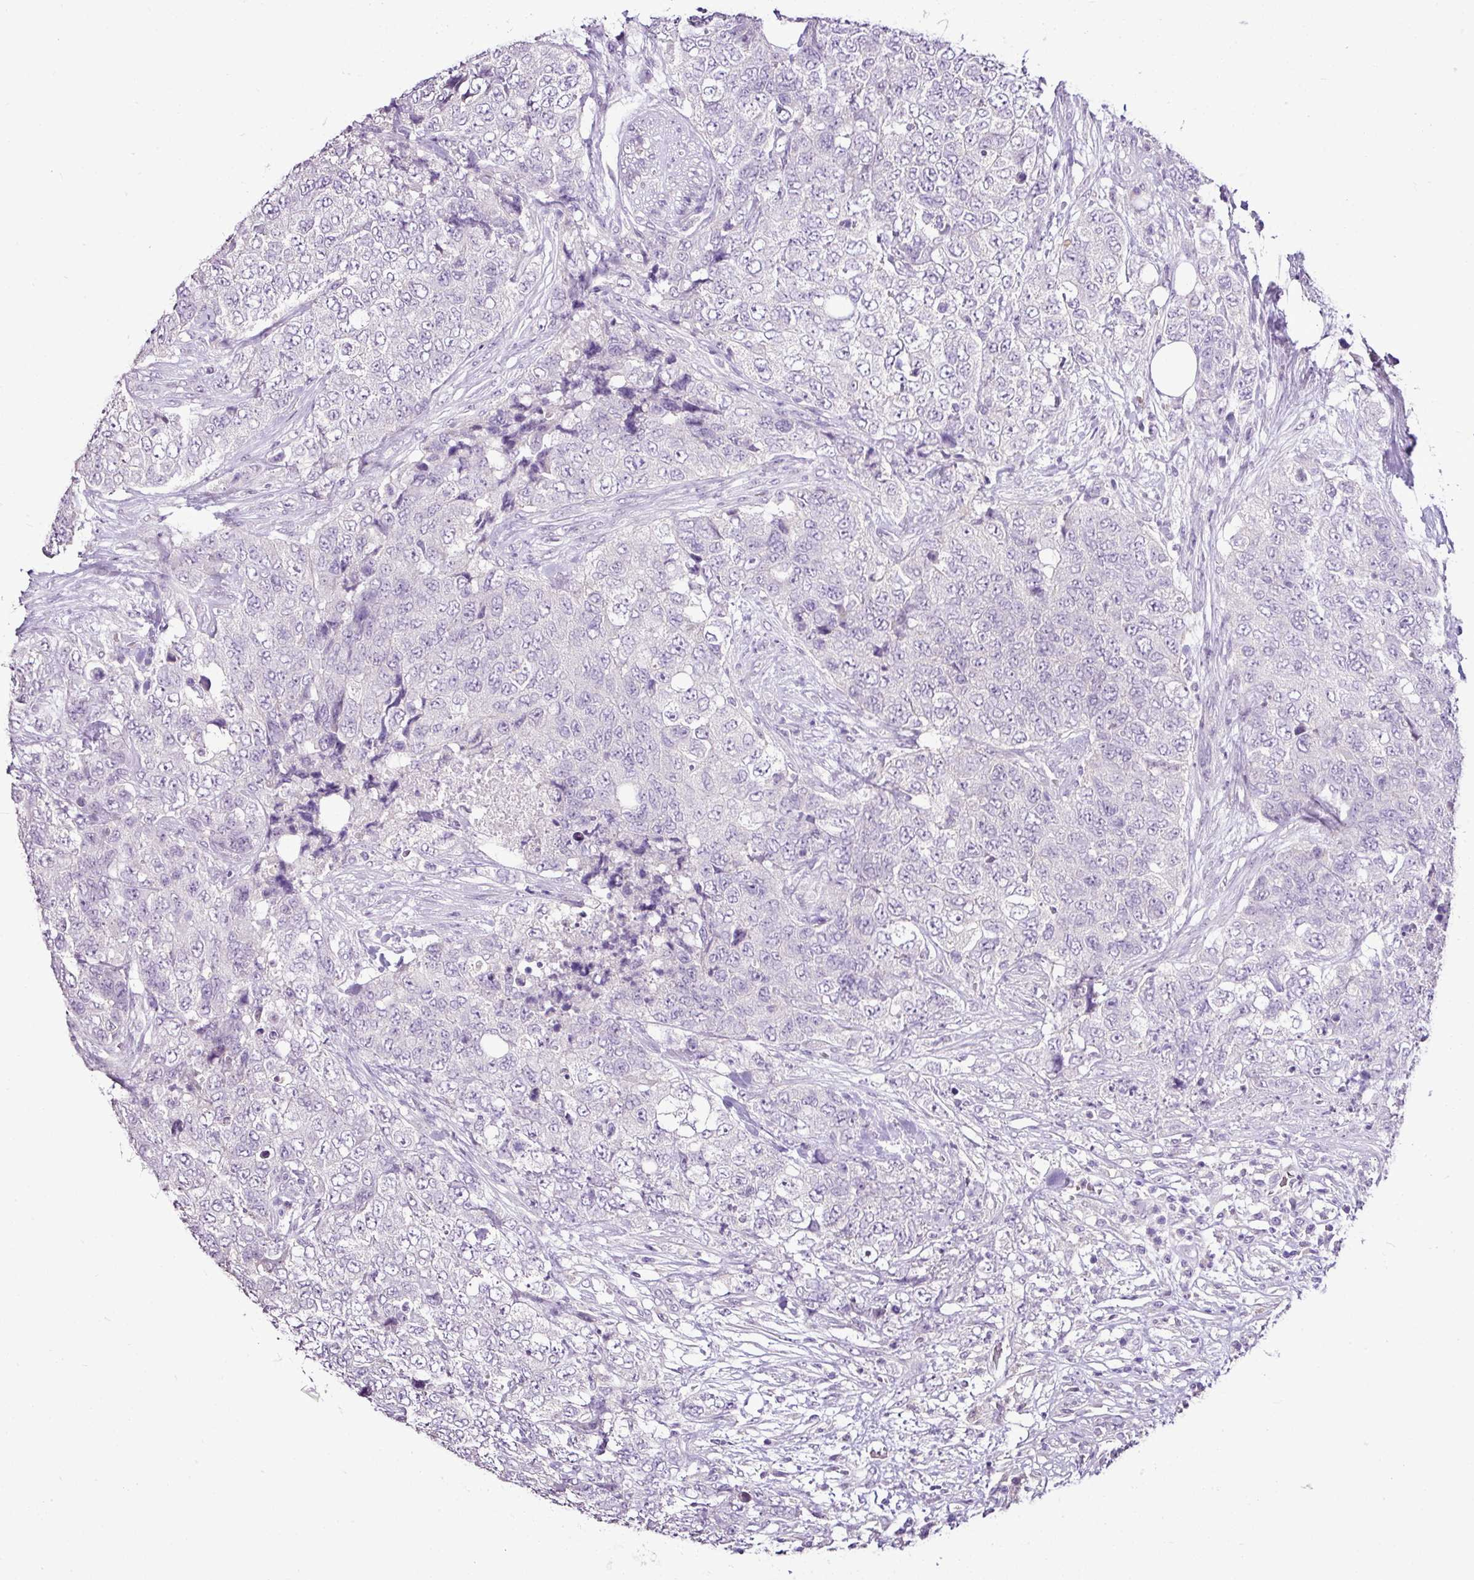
{"staining": {"intensity": "negative", "quantity": "none", "location": "none"}, "tissue": "urothelial cancer", "cell_type": "Tumor cells", "image_type": "cancer", "snomed": [{"axis": "morphology", "description": "Urothelial carcinoma, High grade"}, {"axis": "topography", "description": "Urinary bladder"}], "caption": "This photomicrograph is of urothelial carcinoma (high-grade) stained with immunohistochemistry to label a protein in brown with the nuclei are counter-stained blue. There is no expression in tumor cells.", "gene": "ESR1", "patient": {"sex": "female", "age": 78}}